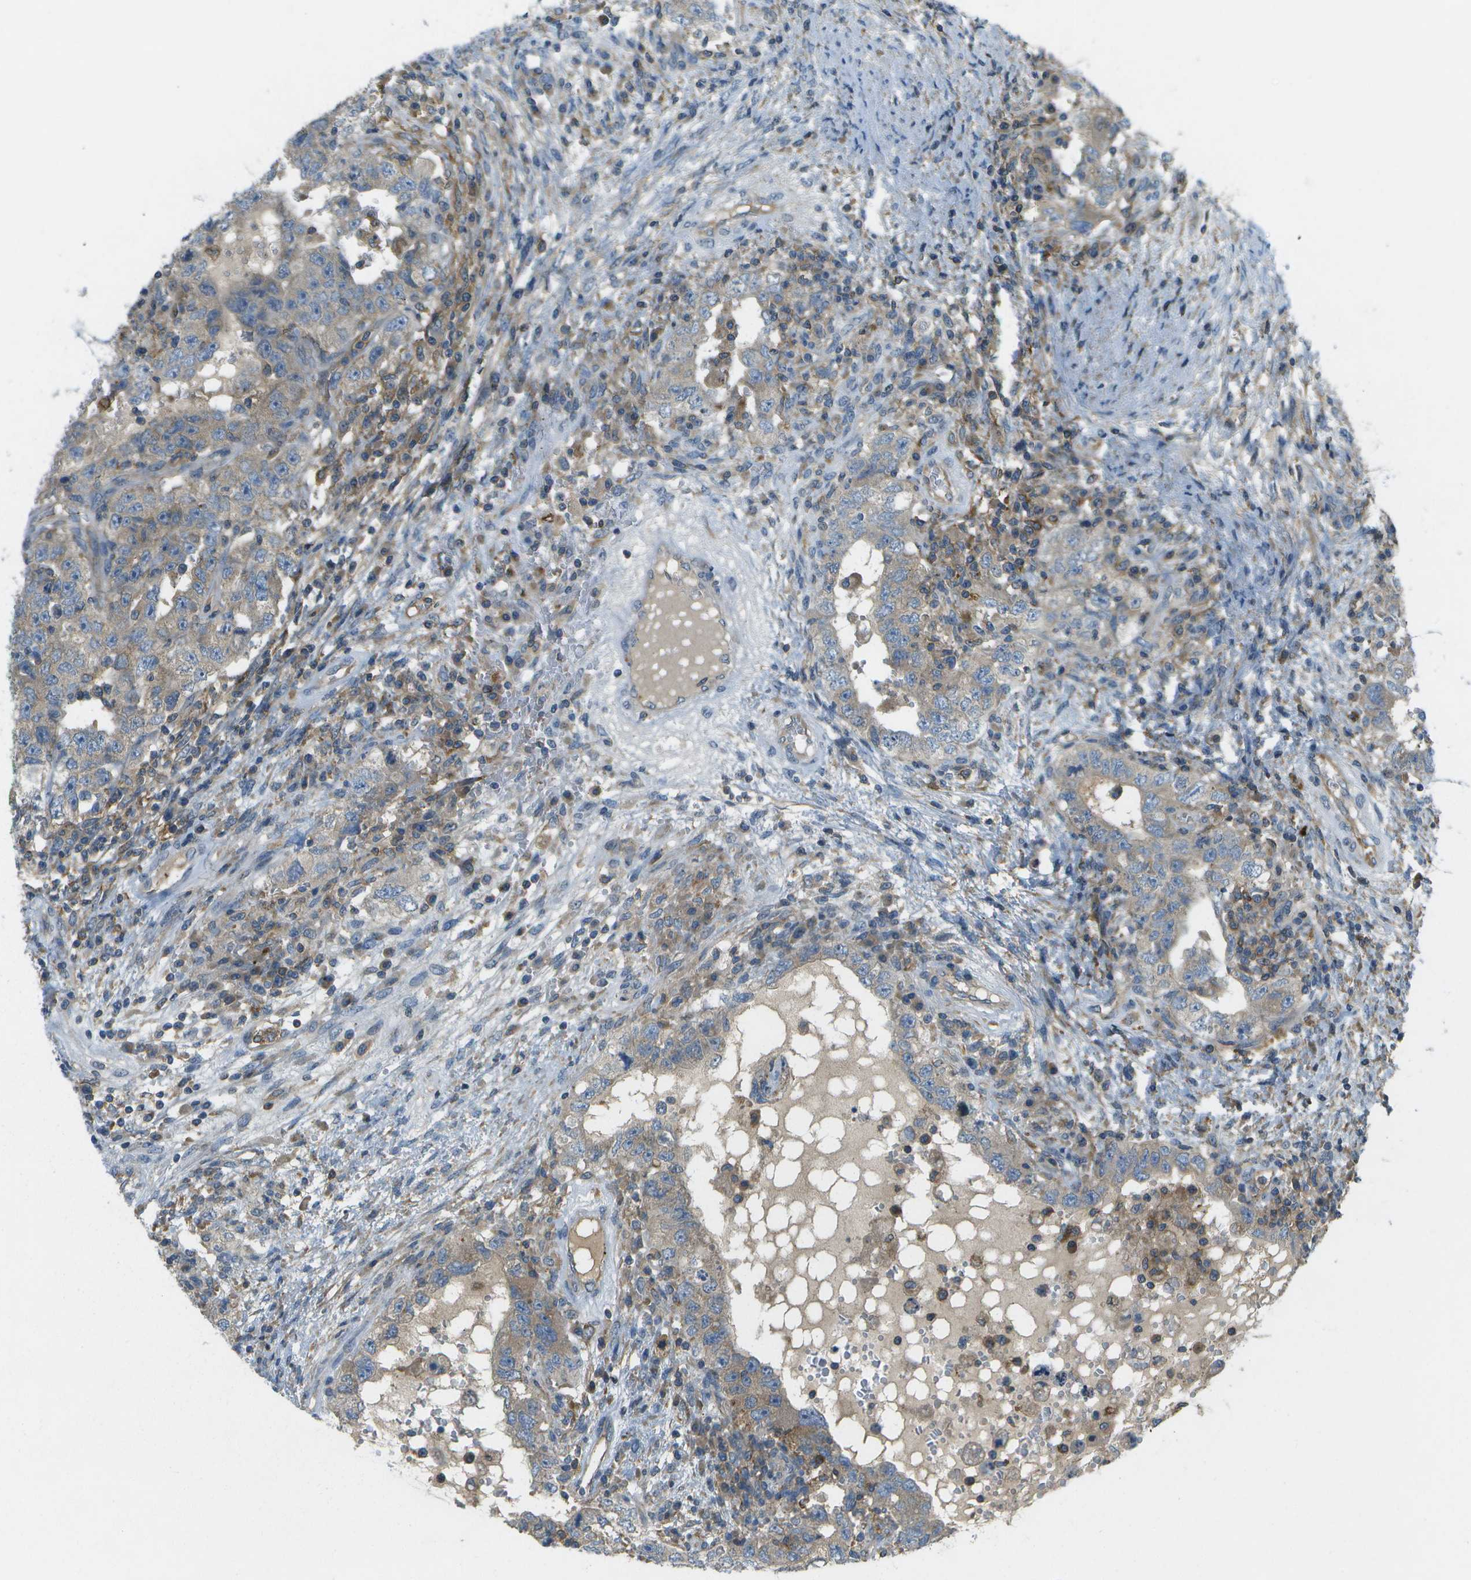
{"staining": {"intensity": "weak", "quantity": "<25%", "location": "cytoplasmic/membranous"}, "tissue": "testis cancer", "cell_type": "Tumor cells", "image_type": "cancer", "snomed": [{"axis": "morphology", "description": "Carcinoma, Embryonal, NOS"}, {"axis": "topography", "description": "Testis"}], "caption": "High power microscopy histopathology image of an immunohistochemistry (IHC) photomicrograph of embryonal carcinoma (testis), revealing no significant expression in tumor cells.", "gene": "WNK2", "patient": {"sex": "male", "age": 26}}